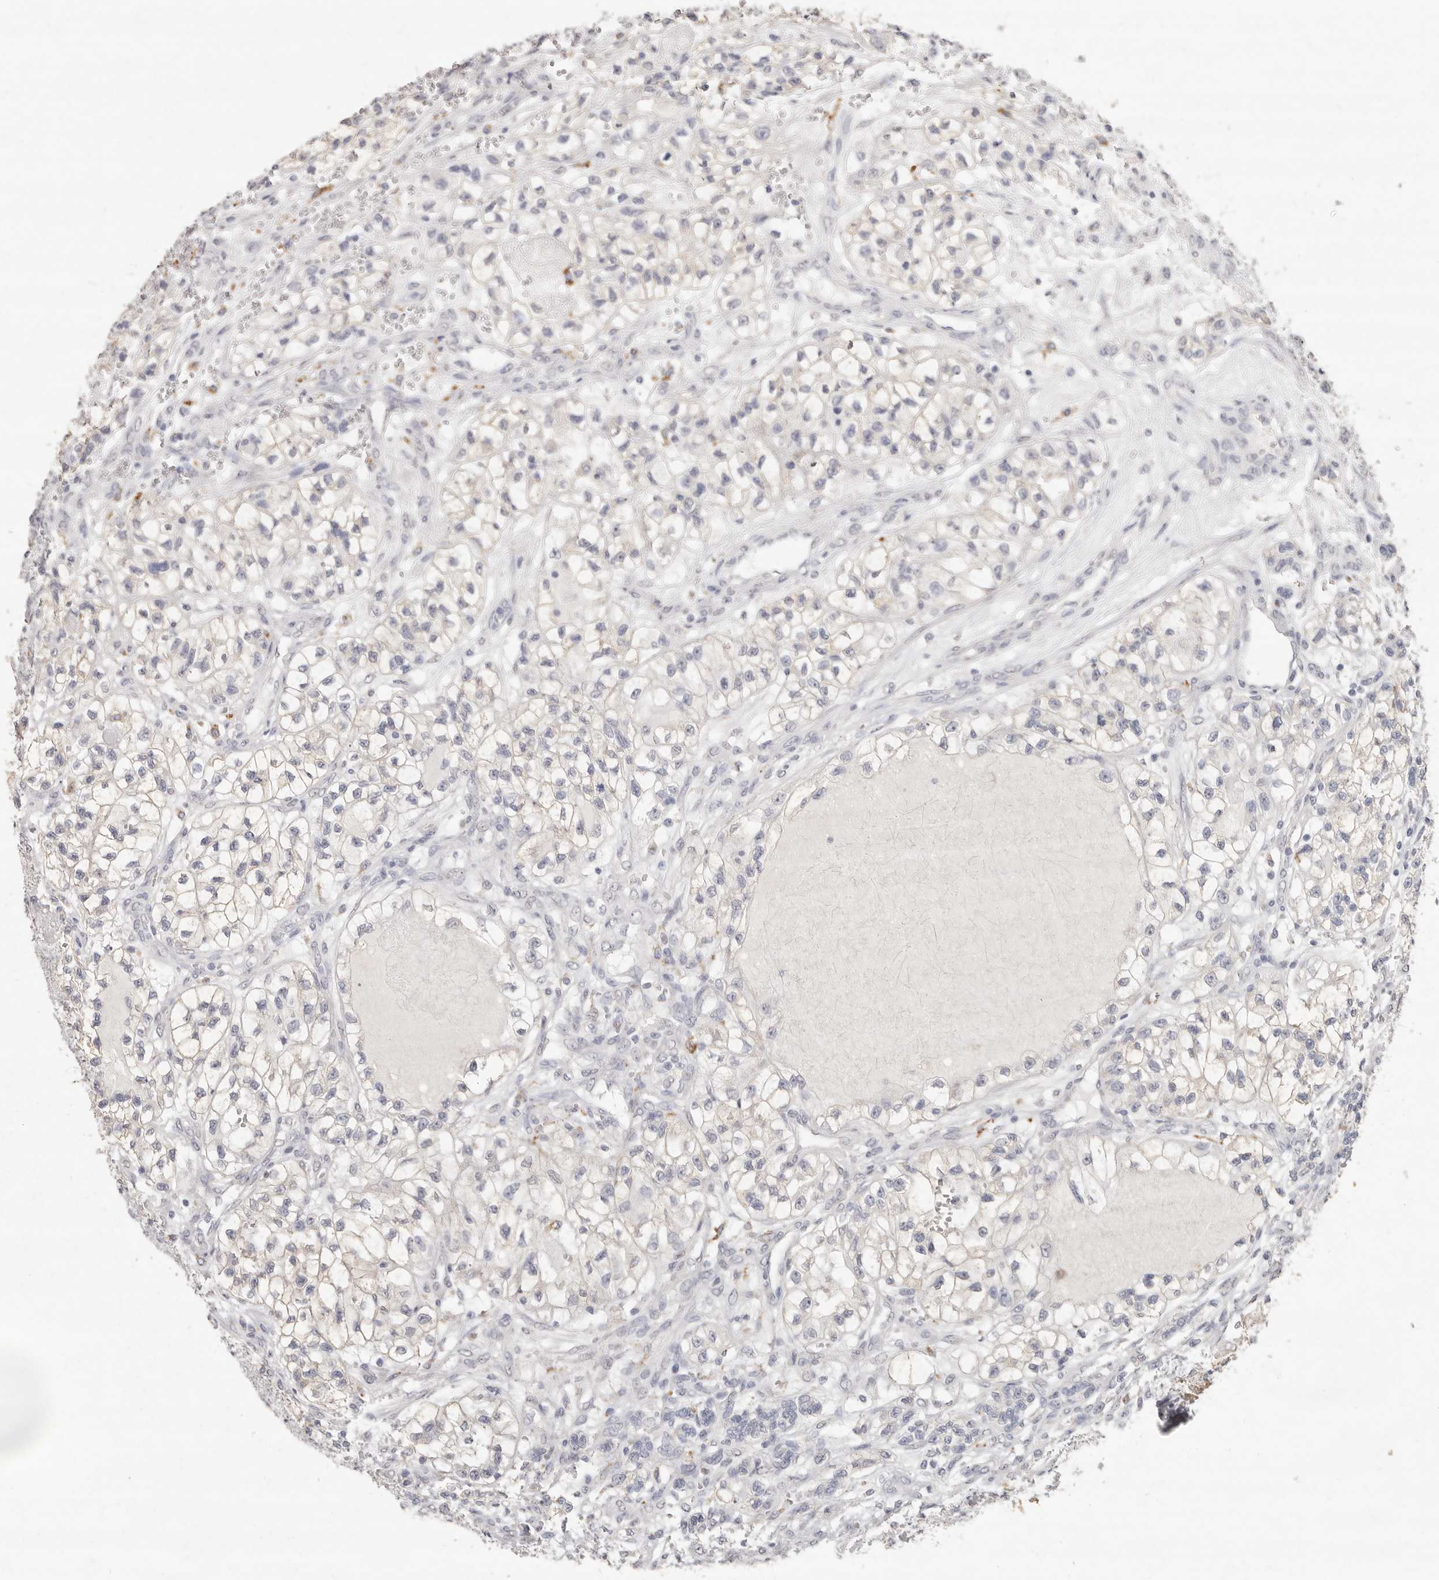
{"staining": {"intensity": "negative", "quantity": "none", "location": "none"}, "tissue": "renal cancer", "cell_type": "Tumor cells", "image_type": "cancer", "snomed": [{"axis": "morphology", "description": "Adenocarcinoma, NOS"}, {"axis": "topography", "description": "Kidney"}], "caption": "A micrograph of adenocarcinoma (renal) stained for a protein displays no brown staining in tumor cells.", "gene": "FAM185A", "patient": {"sex": "female", "age": 57}}